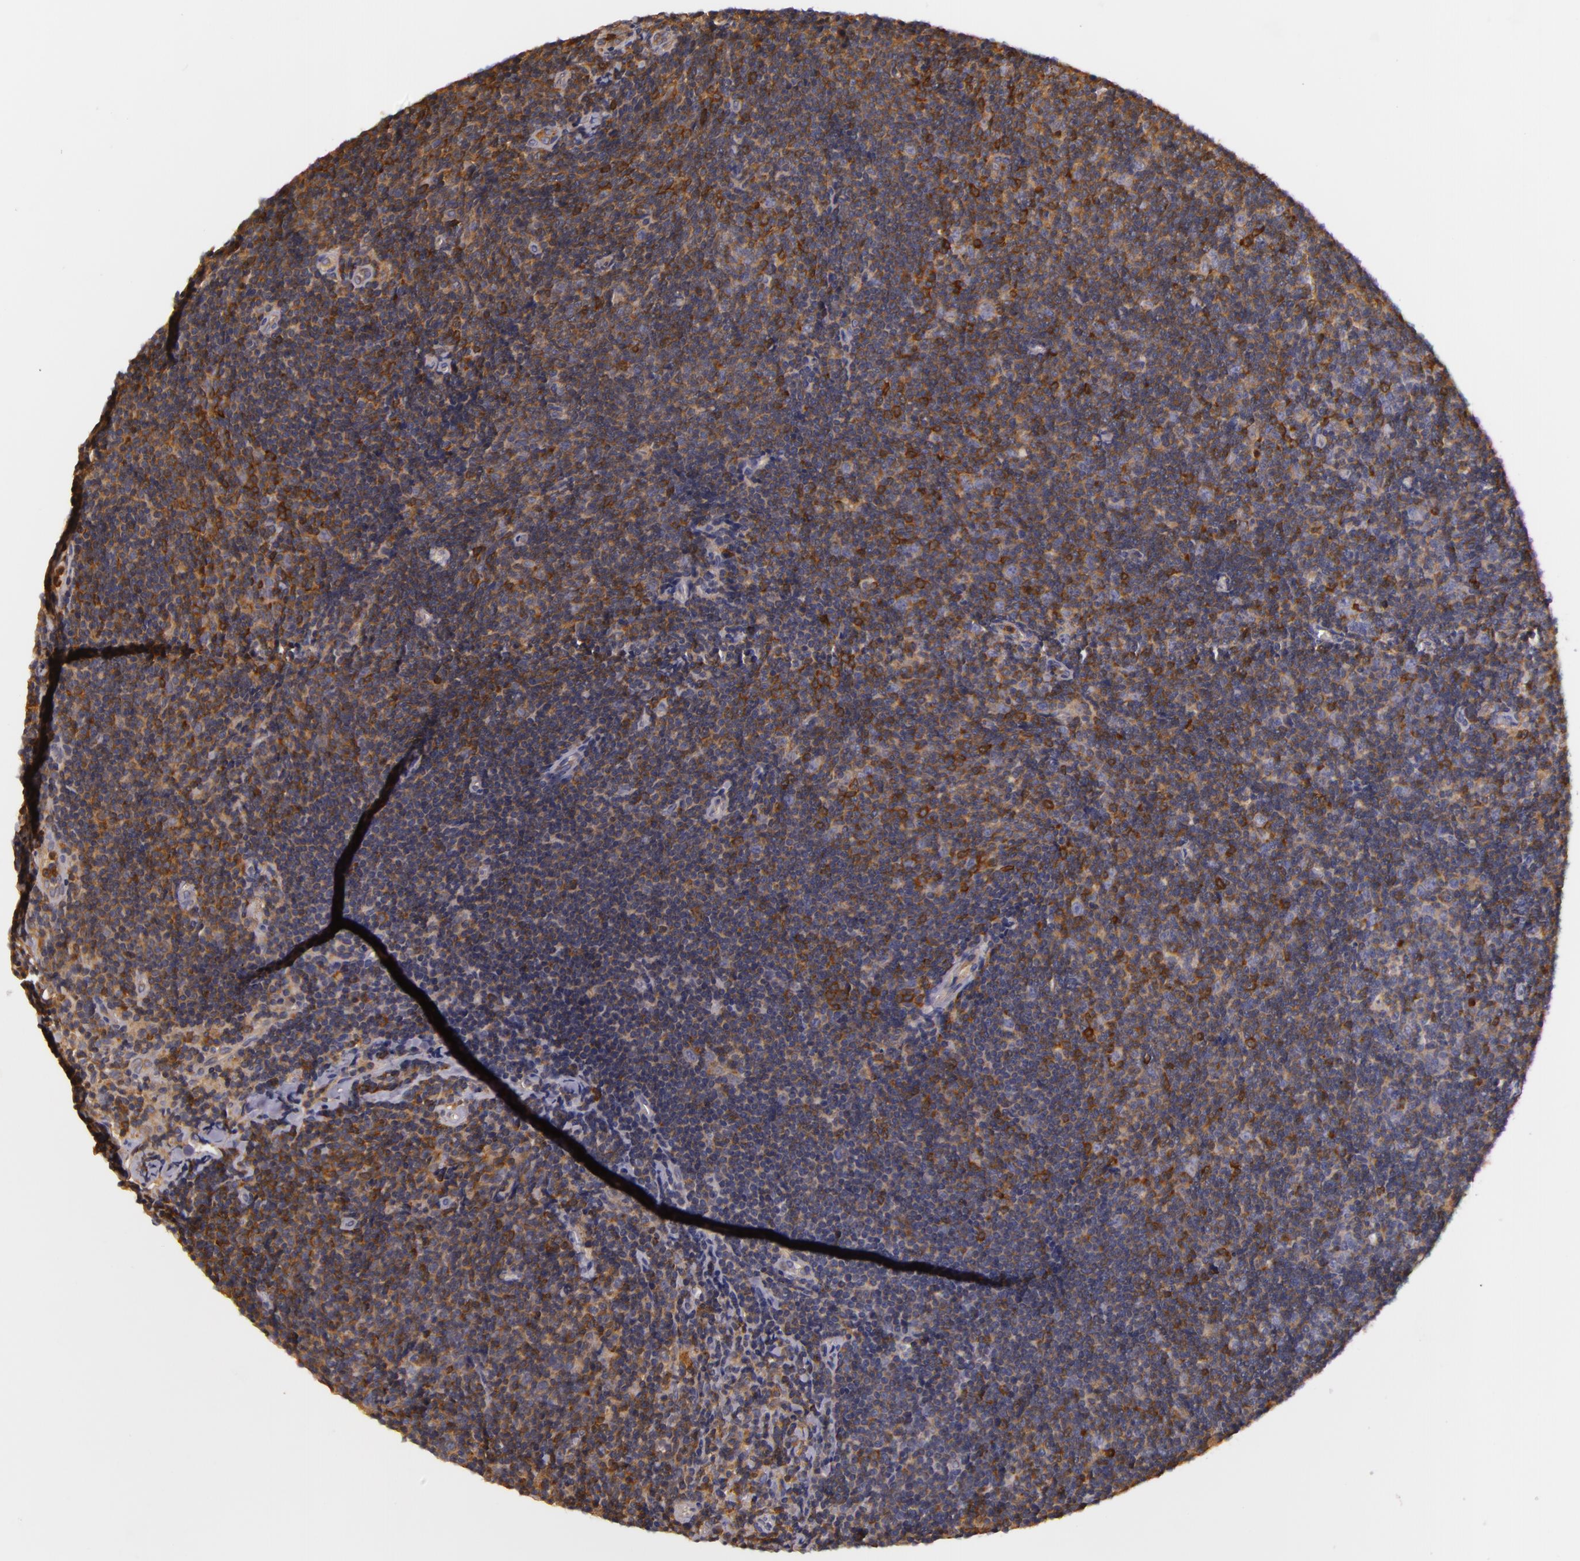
{"staining": {"intensity": "moderate", "quantity": "25%-75%", "location": "cytoplasmic/membranous"}, "tissue": "lymphoma", "cell_type": "Tumor cells", "image_type": "cancer", "snomed": [{"axis": "morphology", "description": "Malignant lymphoma, non-Hodgkin's type, Low grade"}, {"axis": "topography", "description": "Lymph node"}], "caption": "Protein staining shows moderate cytoplasmic/membranous staining in about 25%-75% of tumor cells in malignant lymphoma, non-Hodgkin's type (low-grade).", "gene": "TOM1", "patient": {"sex": "male", "age": 49}}